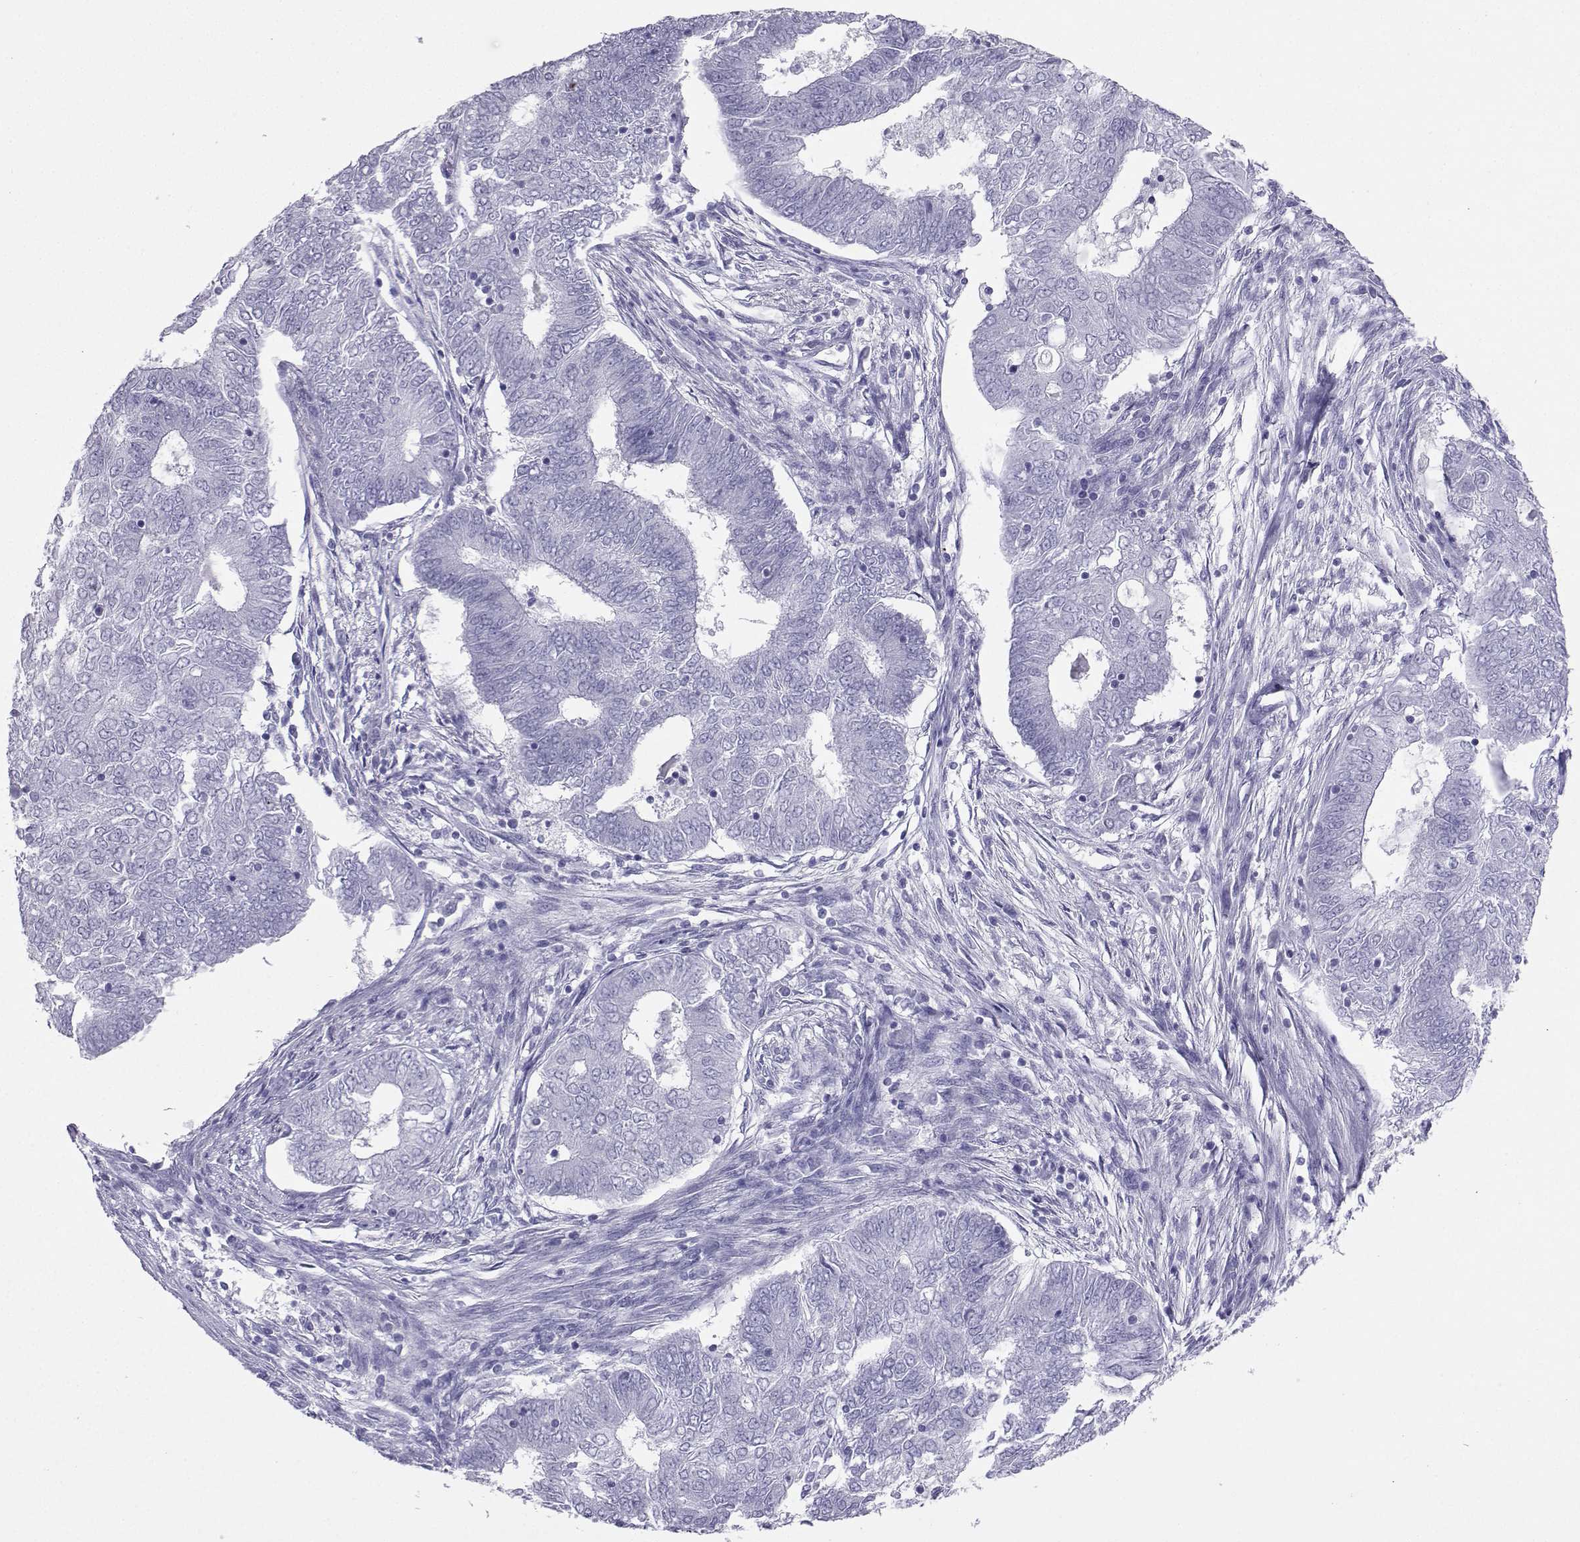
{"staining": {"intensity": "negative", "quantity": "none", "location": "none"}, "tissue": "endometrial cancer", "cell_type": "Tumor cells", "image_type": "cancer", "snomed": [{"axis": "morphology", "description": "Adenocarcinoma, NOS"}, {"axis": "topography", "description": "Endometrium"}], "caption": "Adenocarcinoma (endometrial) stained for a protein using immunohistochemistry displays no expression tumor cells.", "gene": "LORICRIN", "patient": {"sex": "female", "age": 62}}